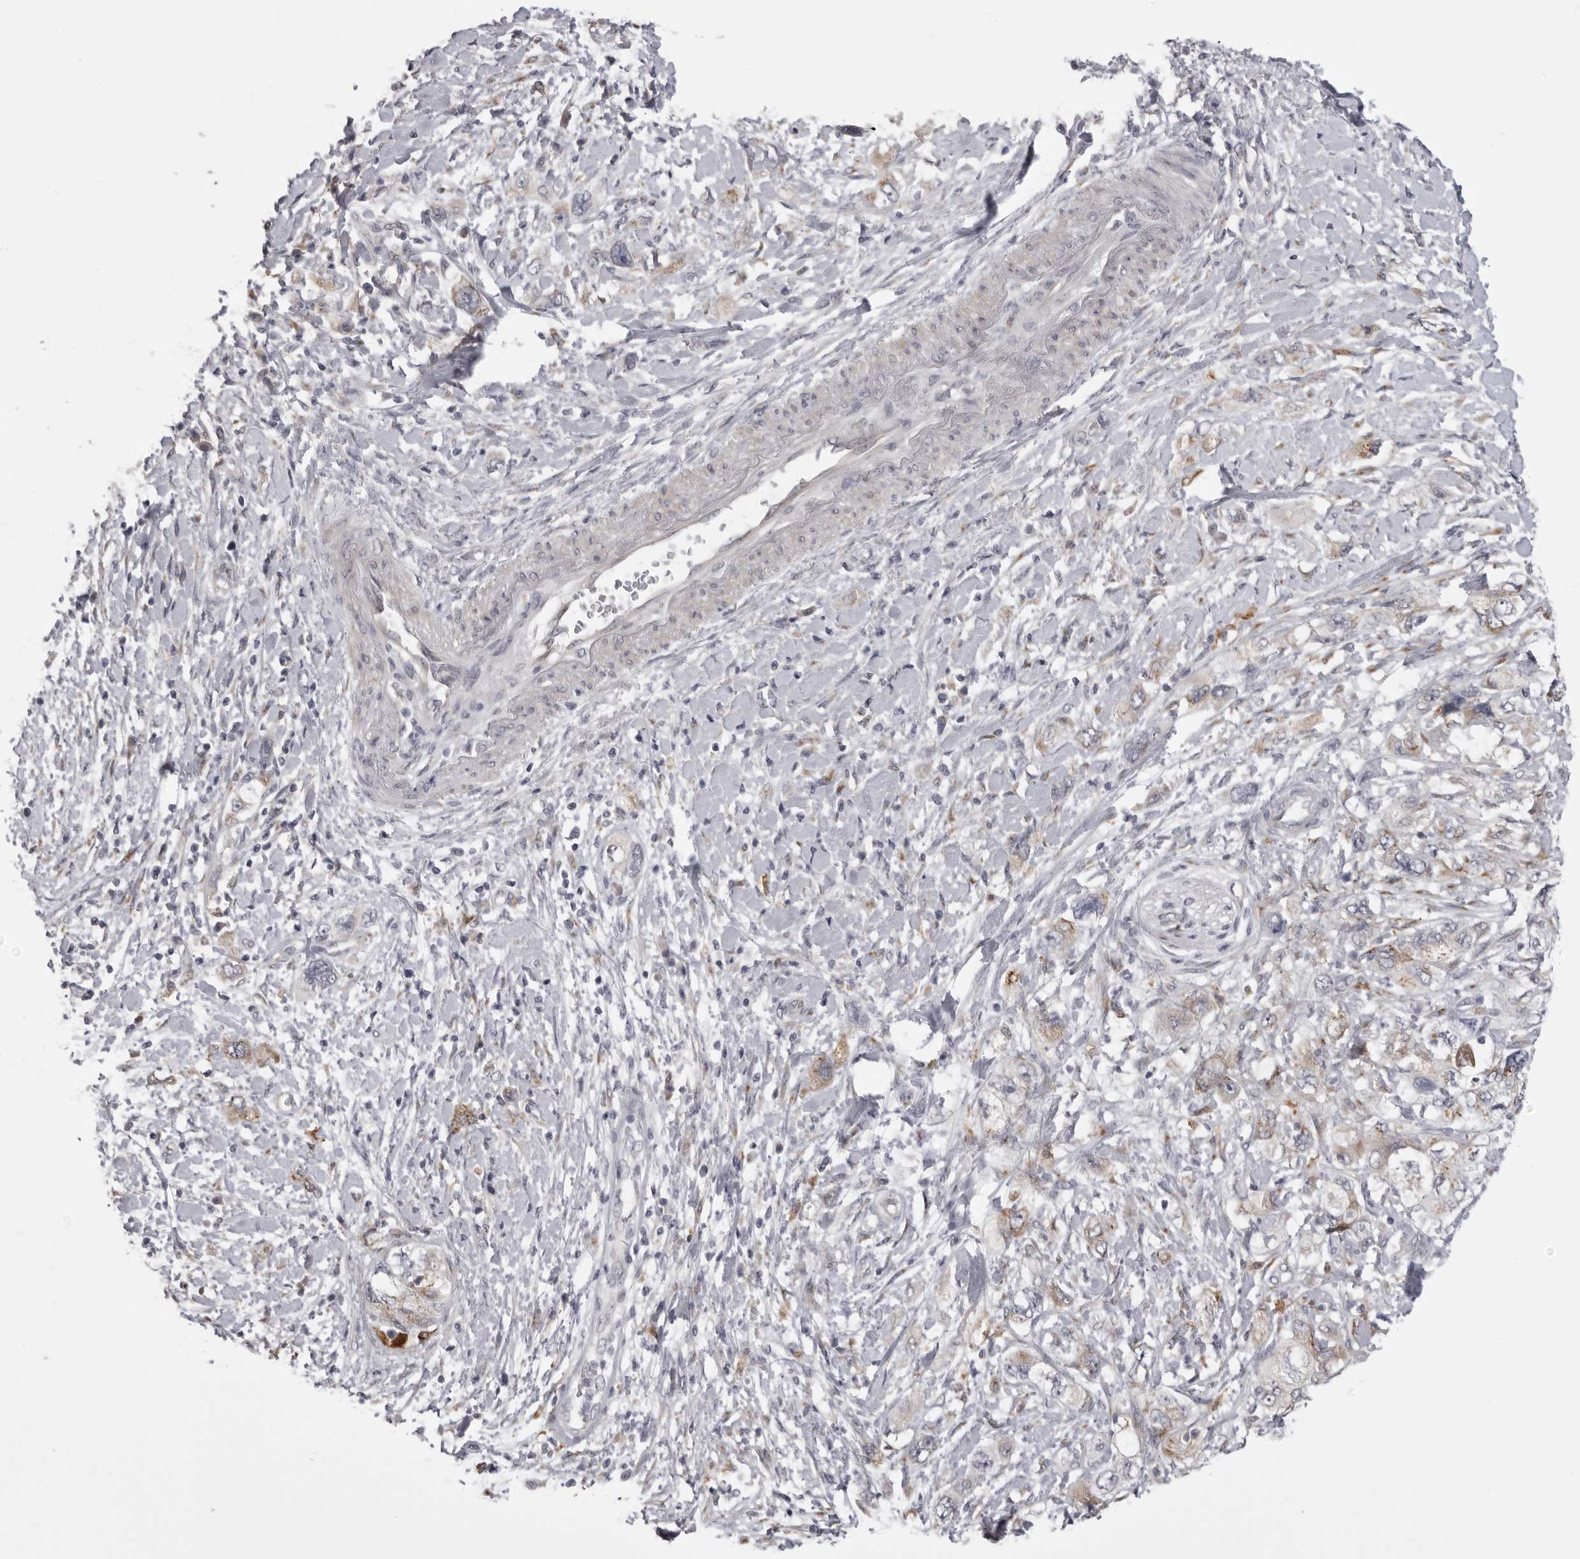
{"staining": {"intensity": "weak", "quantity": "25%-75%", "location": "cytoplasmic/membranous"}, "tissue": "pancreatic cancer", "cell_type": "Tumor cells", "image_type": "cancer", "snomed": [{"axis": "morphology", "description": "Adenocarcinoma, NOS"}, {"axis": "topography", "description": "Pancreas"}], "caption": "Pancreatic adenocarcinoma was stained to show a protein in brown. There is low levels of weak cytoplasmic/membranous positivity in approximately 25%-75% of tumor cells.", "gene": "NCEH1", "patient": {"sex": "female", "age": 73}}